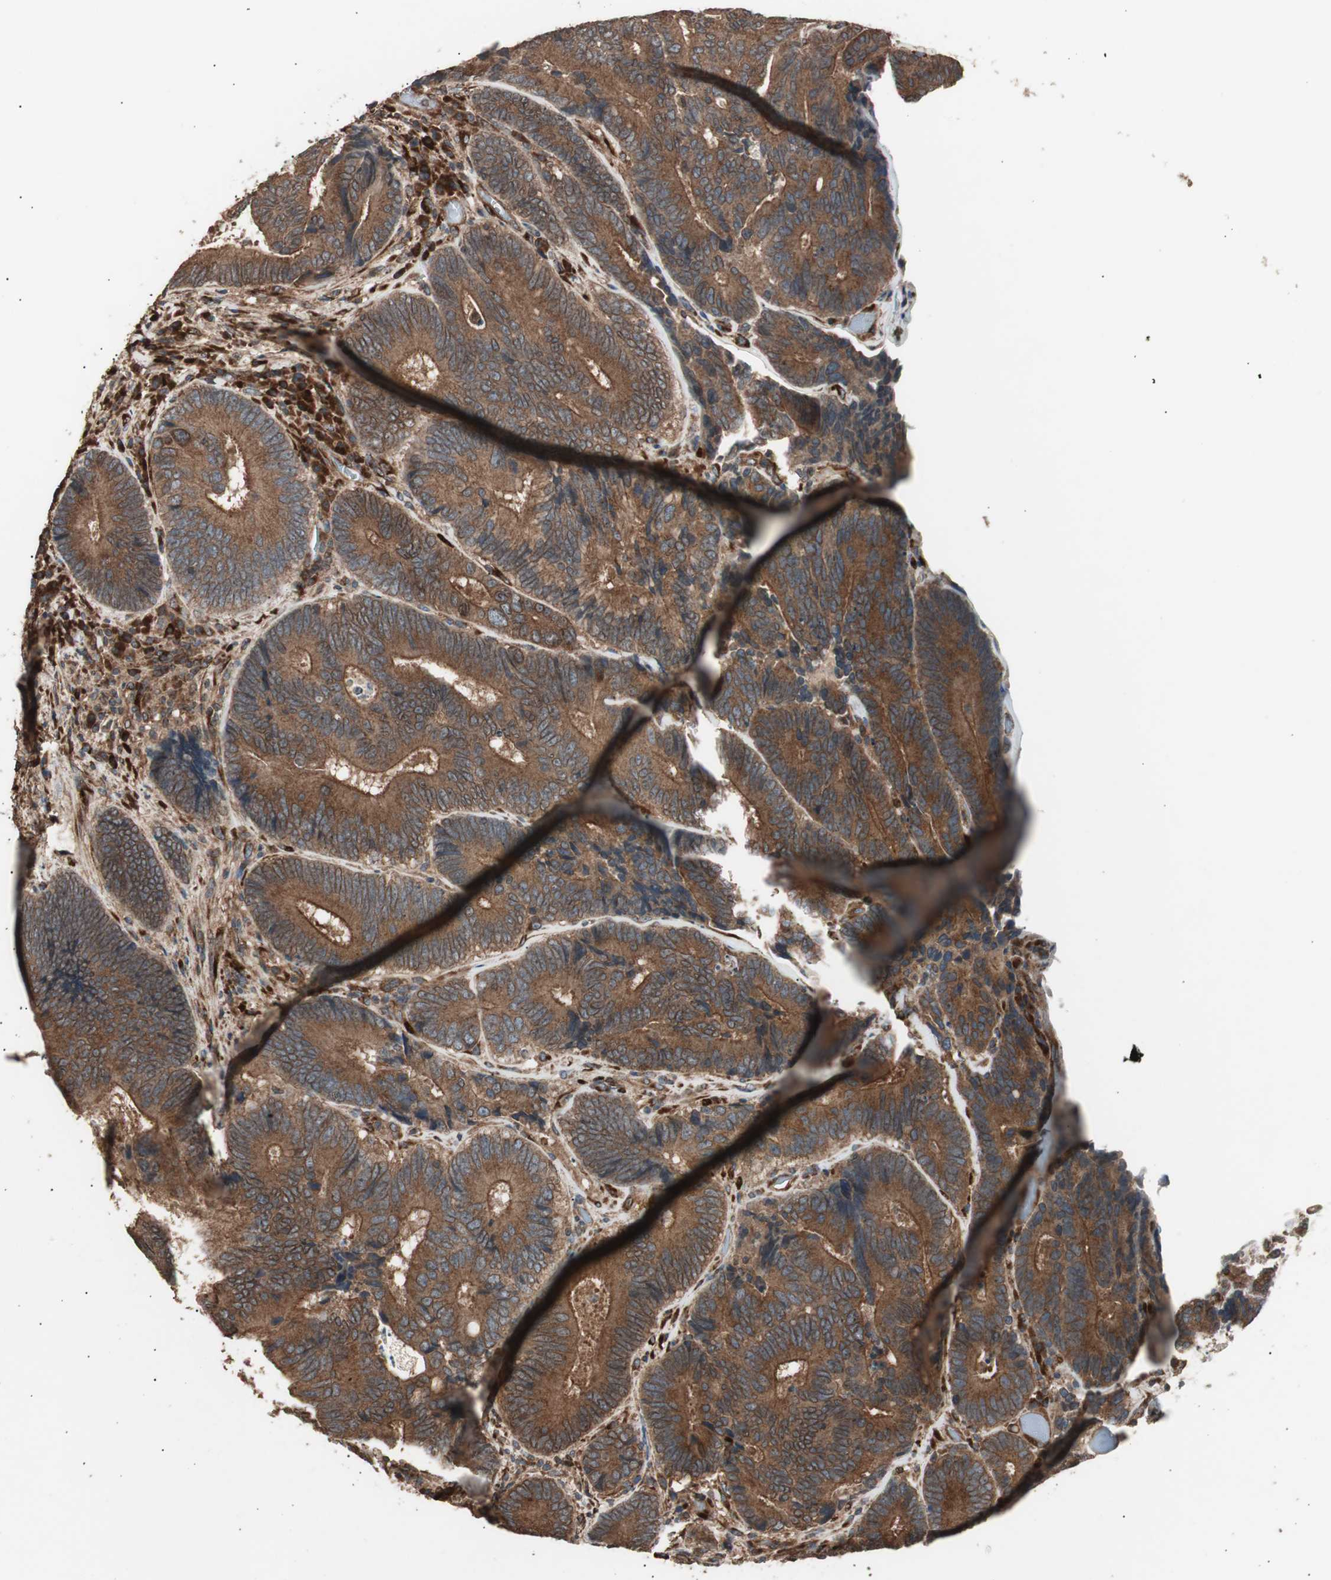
{"staining": {"intensity": "strong", "quantity": ">75%", "location": "cytoplasmic/membranous"}, "tissue": "colorectal cancer", "cell_type": "Tumor cells", "image_type": "cancer", "snomed": [{"axis": "morphology", "description": "Adenocarcinoma, NOS"}, {"axis": "topography", "description": "Colon"}], "caption": "A brown stain shows strong cytoplasmic/membranous staining of a protein in human colorectal adenocarcinoma tumor cells. (Stains: DAB in brown, nuclei in blue, Microscopy: brightfield microscopy at high magnification).", "gene": "LZTS1", "patient": {"sex": "female", "age": 78}}